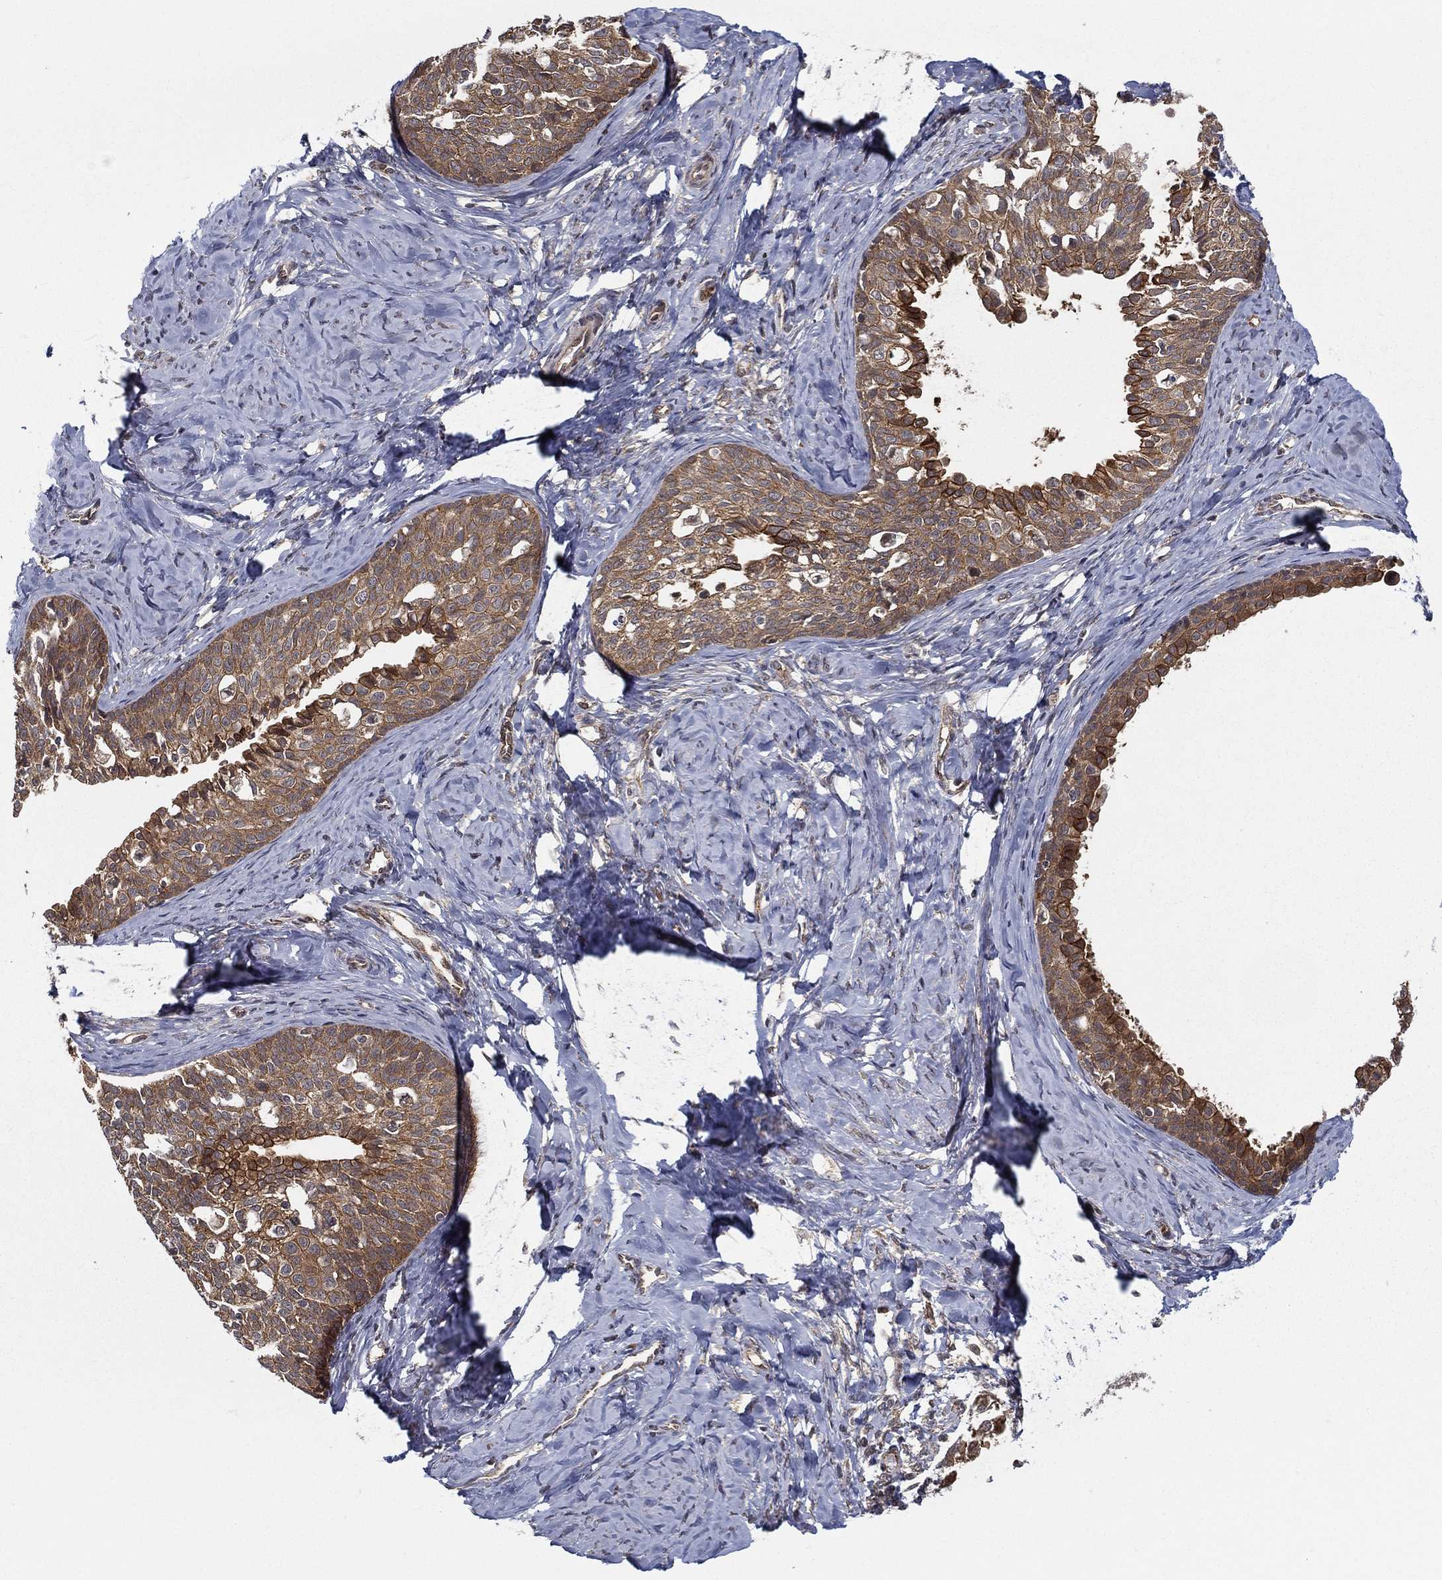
{"staining": {"intensity": "moderate", "quantity": ">75%", "location": "cytoplasmic/membranous"}, "tissue": "cervical cancer", "cell_type": "Tumor cells", "image_type": "cancer", "snomed": [{"axis": "morphology", "description": "Squamous cell carcinoma, NOS"}, {"axis": "topography", "description": "Cervix"}], "caption": "Immunohistochemistry image of neoplastic tissue: human cervical squamous cell carcinoma stained using immunohistochemistry exhibits medium levels of moderate protein expression localized specifically in the cytoplasmic/membranous of tumor cells, appearing as a cytoplasmic/membranous brown color.", "gene": "UACA", "patient": {"sex": "female", "age": 51}}